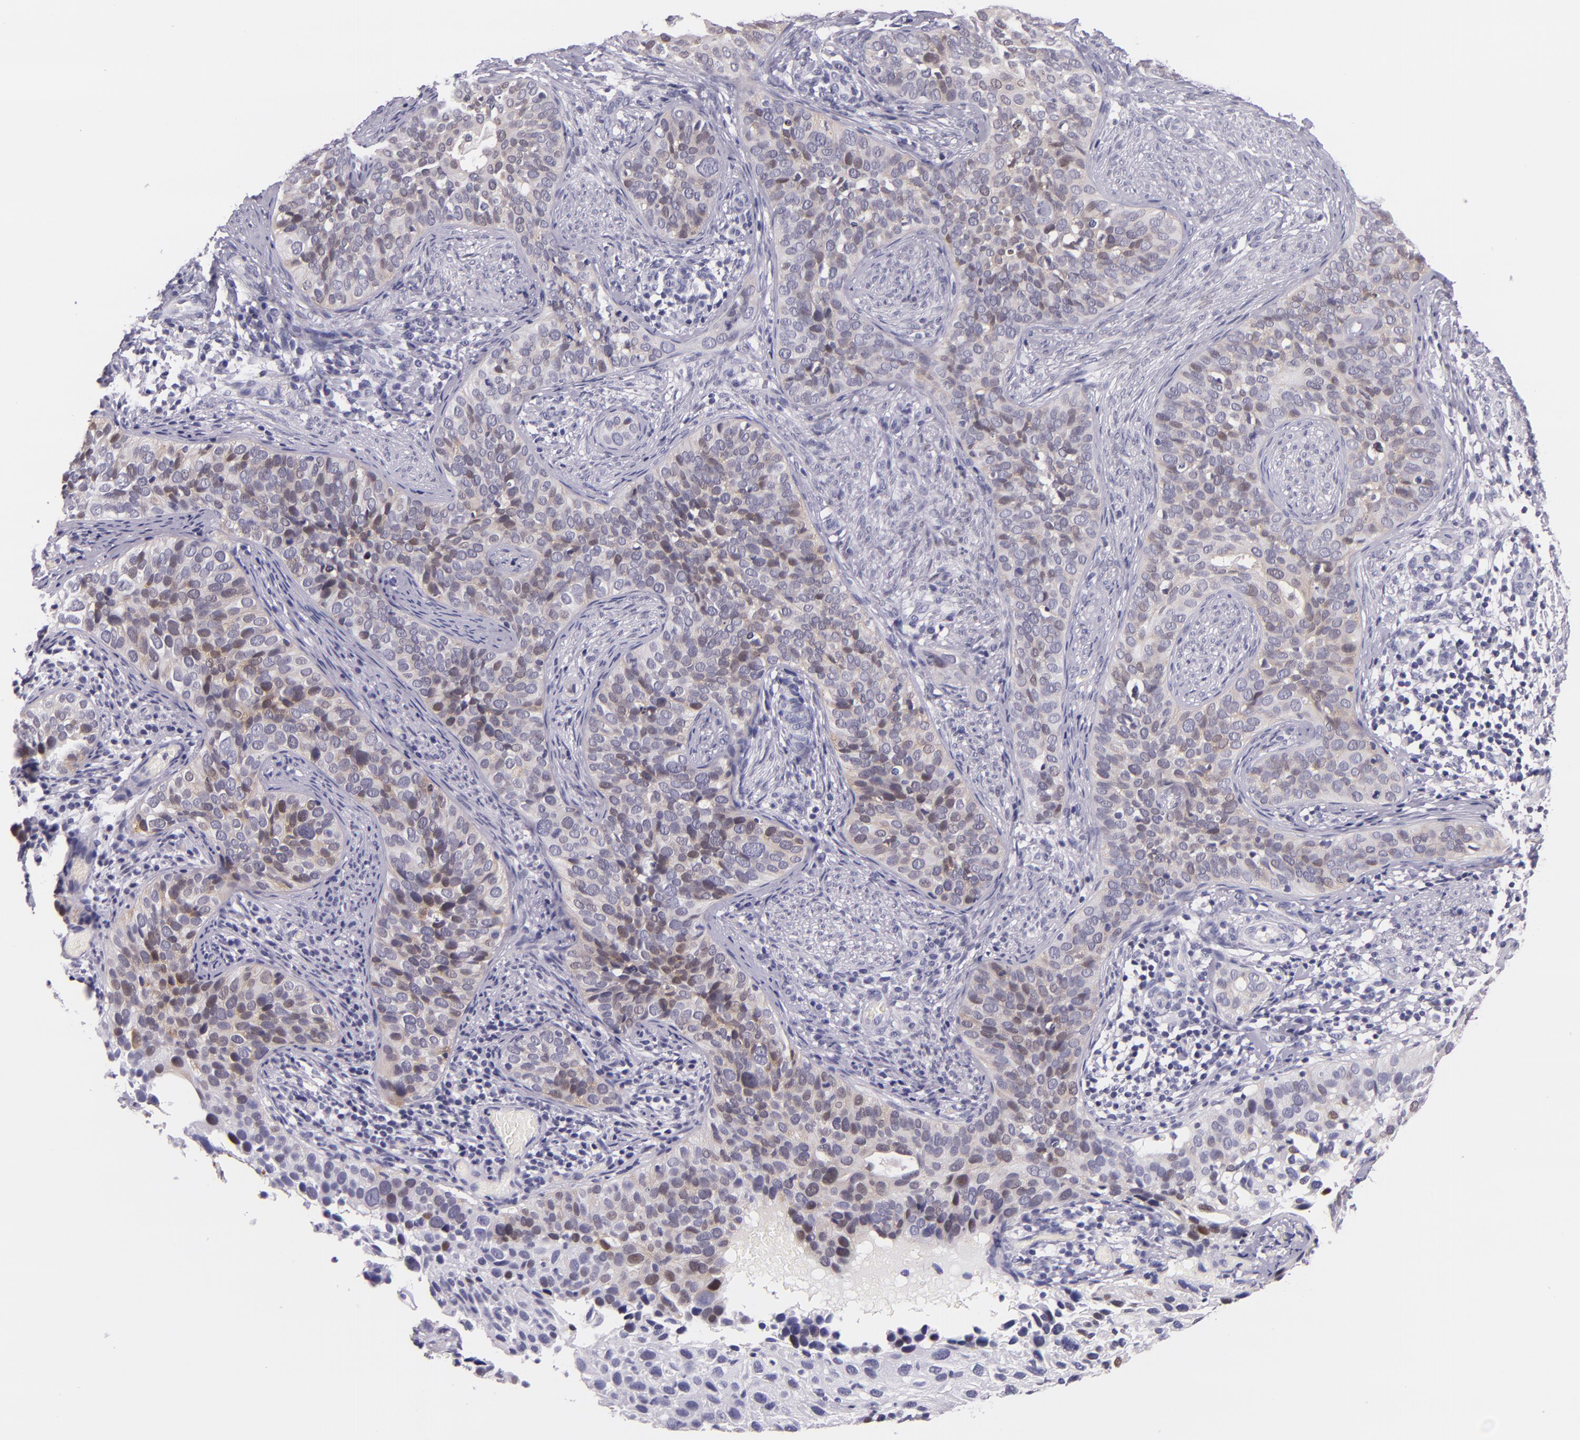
{"staining": {"intensity": "weak", "quantity": "25%-75%", "location": "cytoplasmic/membranous"}, "tissue": "cervical cancer", "cell_type": "Tumor cells", "image_type": "cancer", "snomed": [{"axis": "morphology", "description": "Squamous cell carcinoma, NOS"}, {"axis": "topography", "description": "Cervix"}], "caption": "Protein staining shows weak cytoplasmic/membranous staining in about 25%-75% of tumor cells in cervical cancer (squamous cell carcinoma).", "gene": "HSP90AA1", "patient": {"sex": "female", "age": 31}}